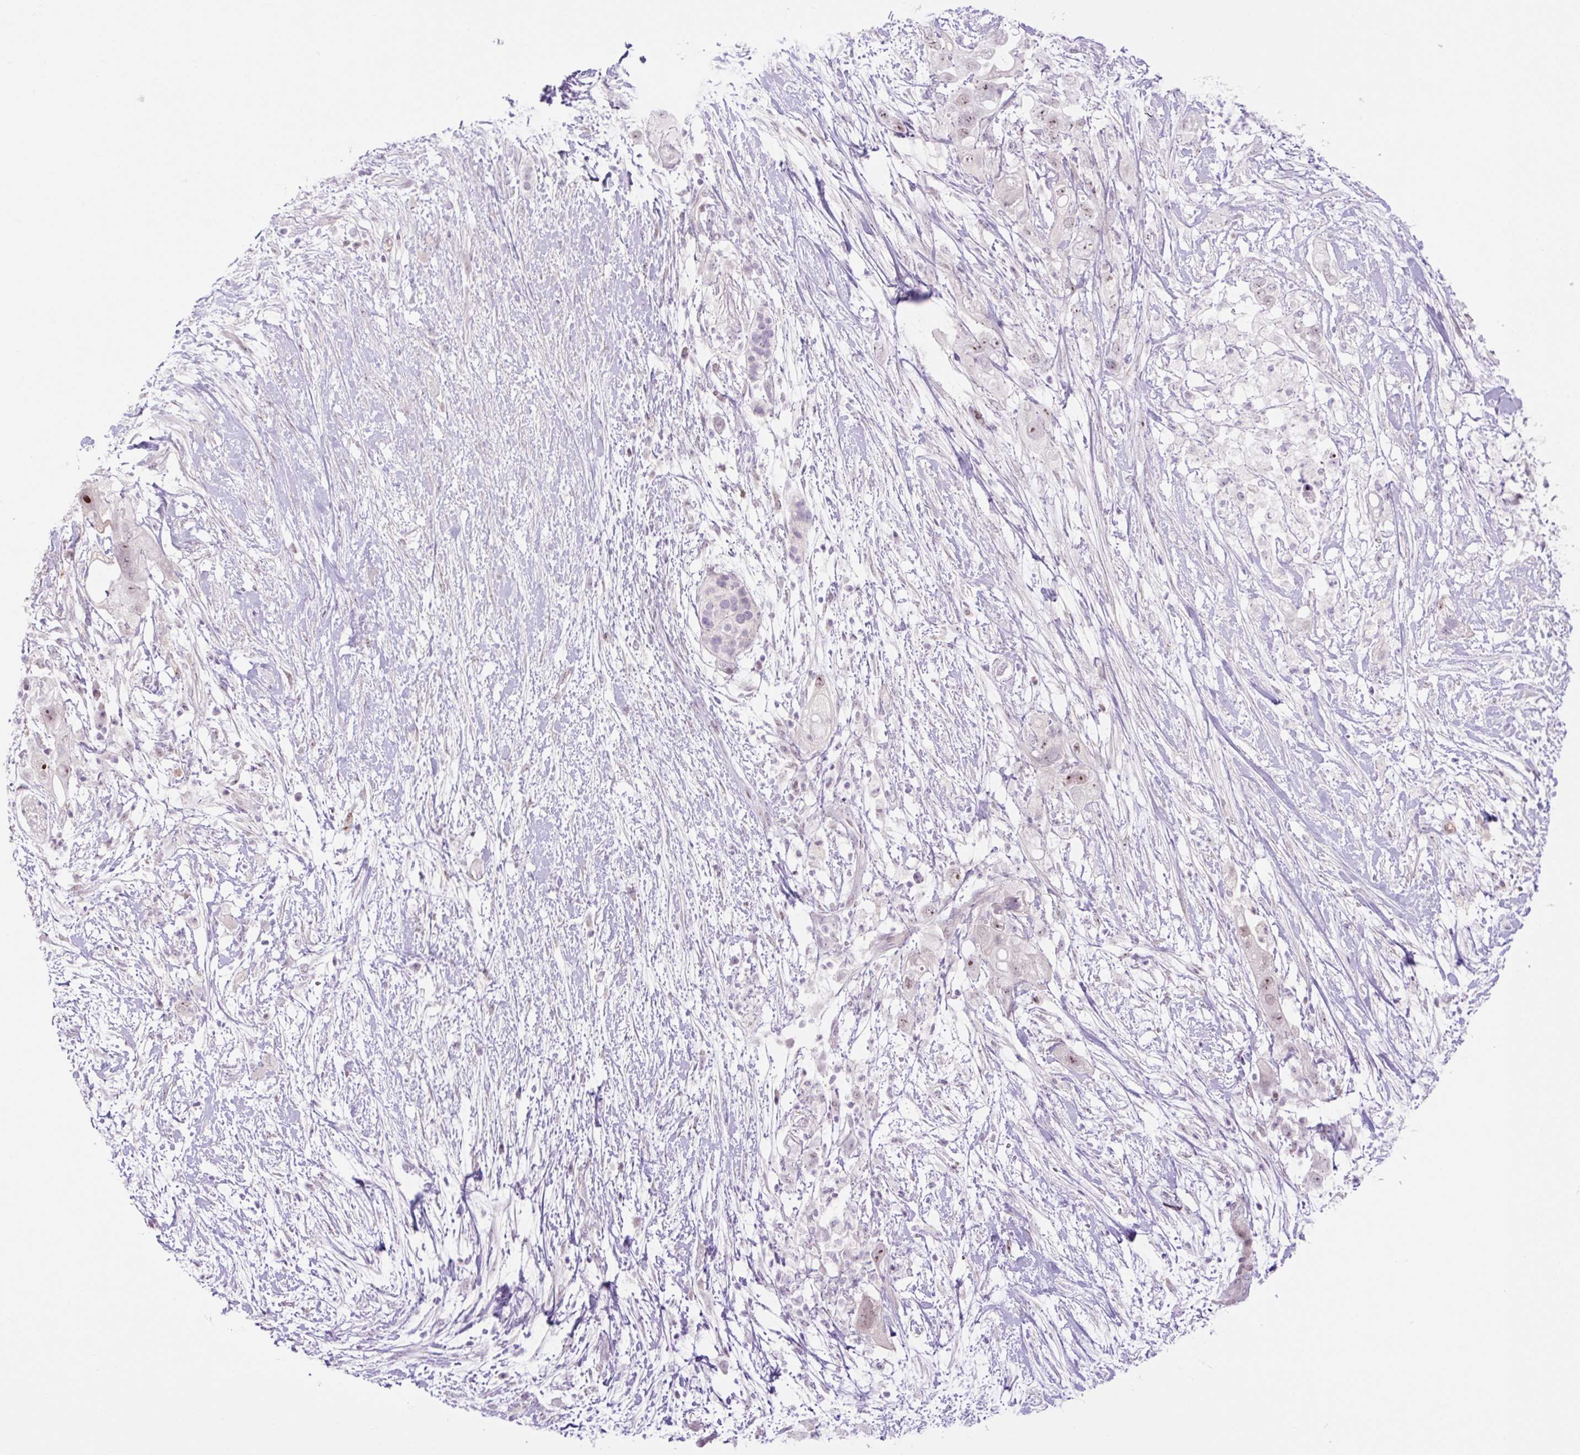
{"staining": {"intensity": "weak", "quantity": "25%-75%", "location": "nuclear"}, "tissue": "pancreatic cancer", "cell_type": "Tumor cells", "image_type": "cancer", "snomed": [{"axis": "morphology", "description": "Adenocarcinoma, NOS"}, {"axis": "topography", "description": "Pancreas"}], "caption": "IHC image of pancreatic cancer (adenocarcinoma) stained for a protein (brown), which demonstrates low levels of weak nuclear expression in about 25%-75% of tumor cells.", "gene": "ZNF417", "patient": {"sex": "female", "age": 72}}